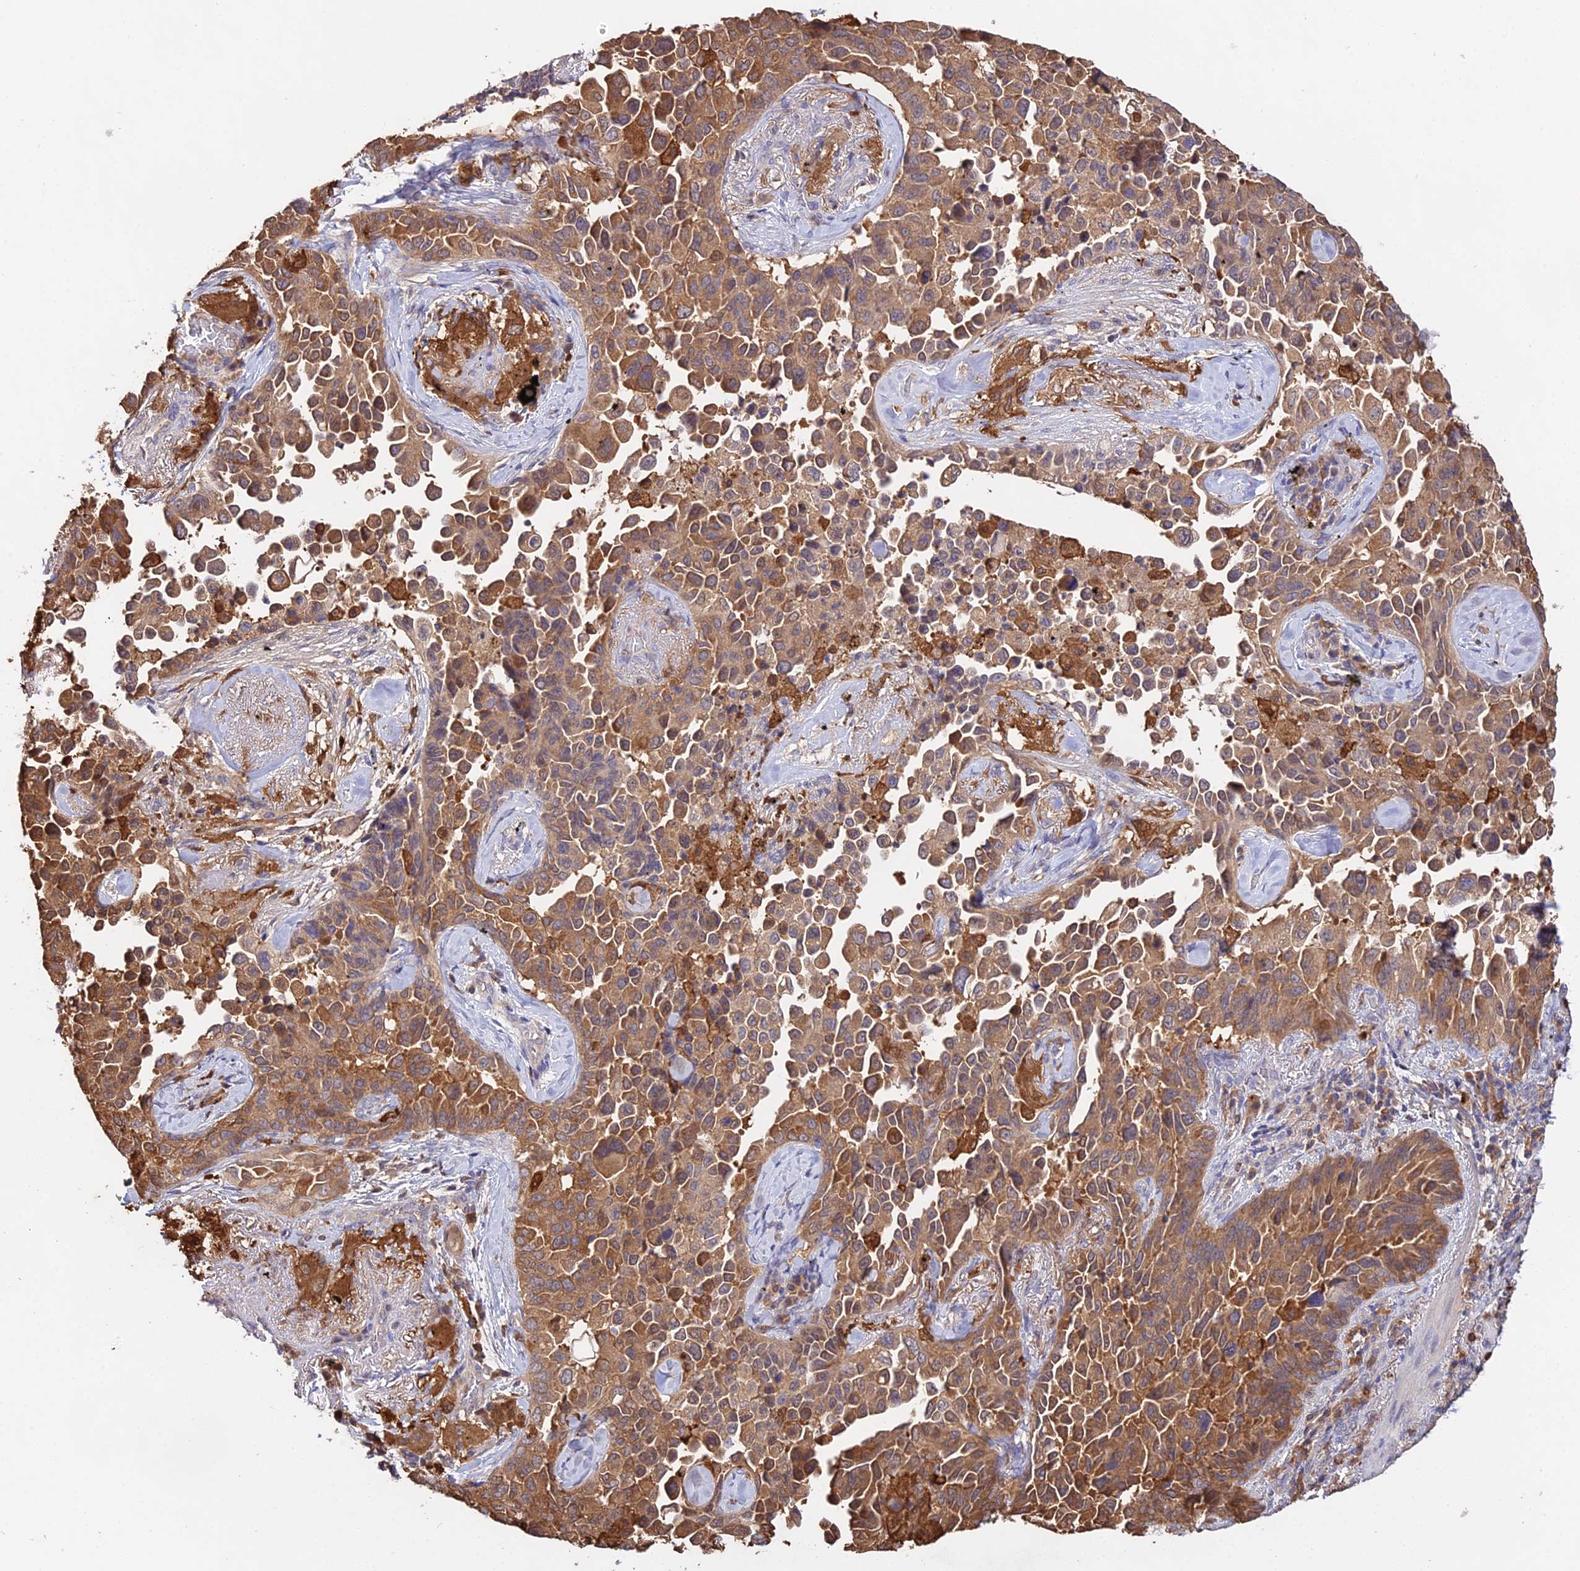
{"staining": {"intensity": "moderate", "quantity": ">75%", "location": "cytoplasmic/membranous"}, "tissue": "lung cancer", "cell_type": "Tumor cells", "image_type": "cancer", "snomed": [{"axis": "morphology", "description": "Adenocarcinoma, NOS"}, {"axis": "topography", "description": "Lung"}], "caption": "Protein staining of adenocarcinoma (lung) tissue demonstrates moderate cytoplasmic/membranous positivity in approximately >75% of tumor cells.", "gene": "FBP1", "patient": {"sex": "female", "age": 67}}